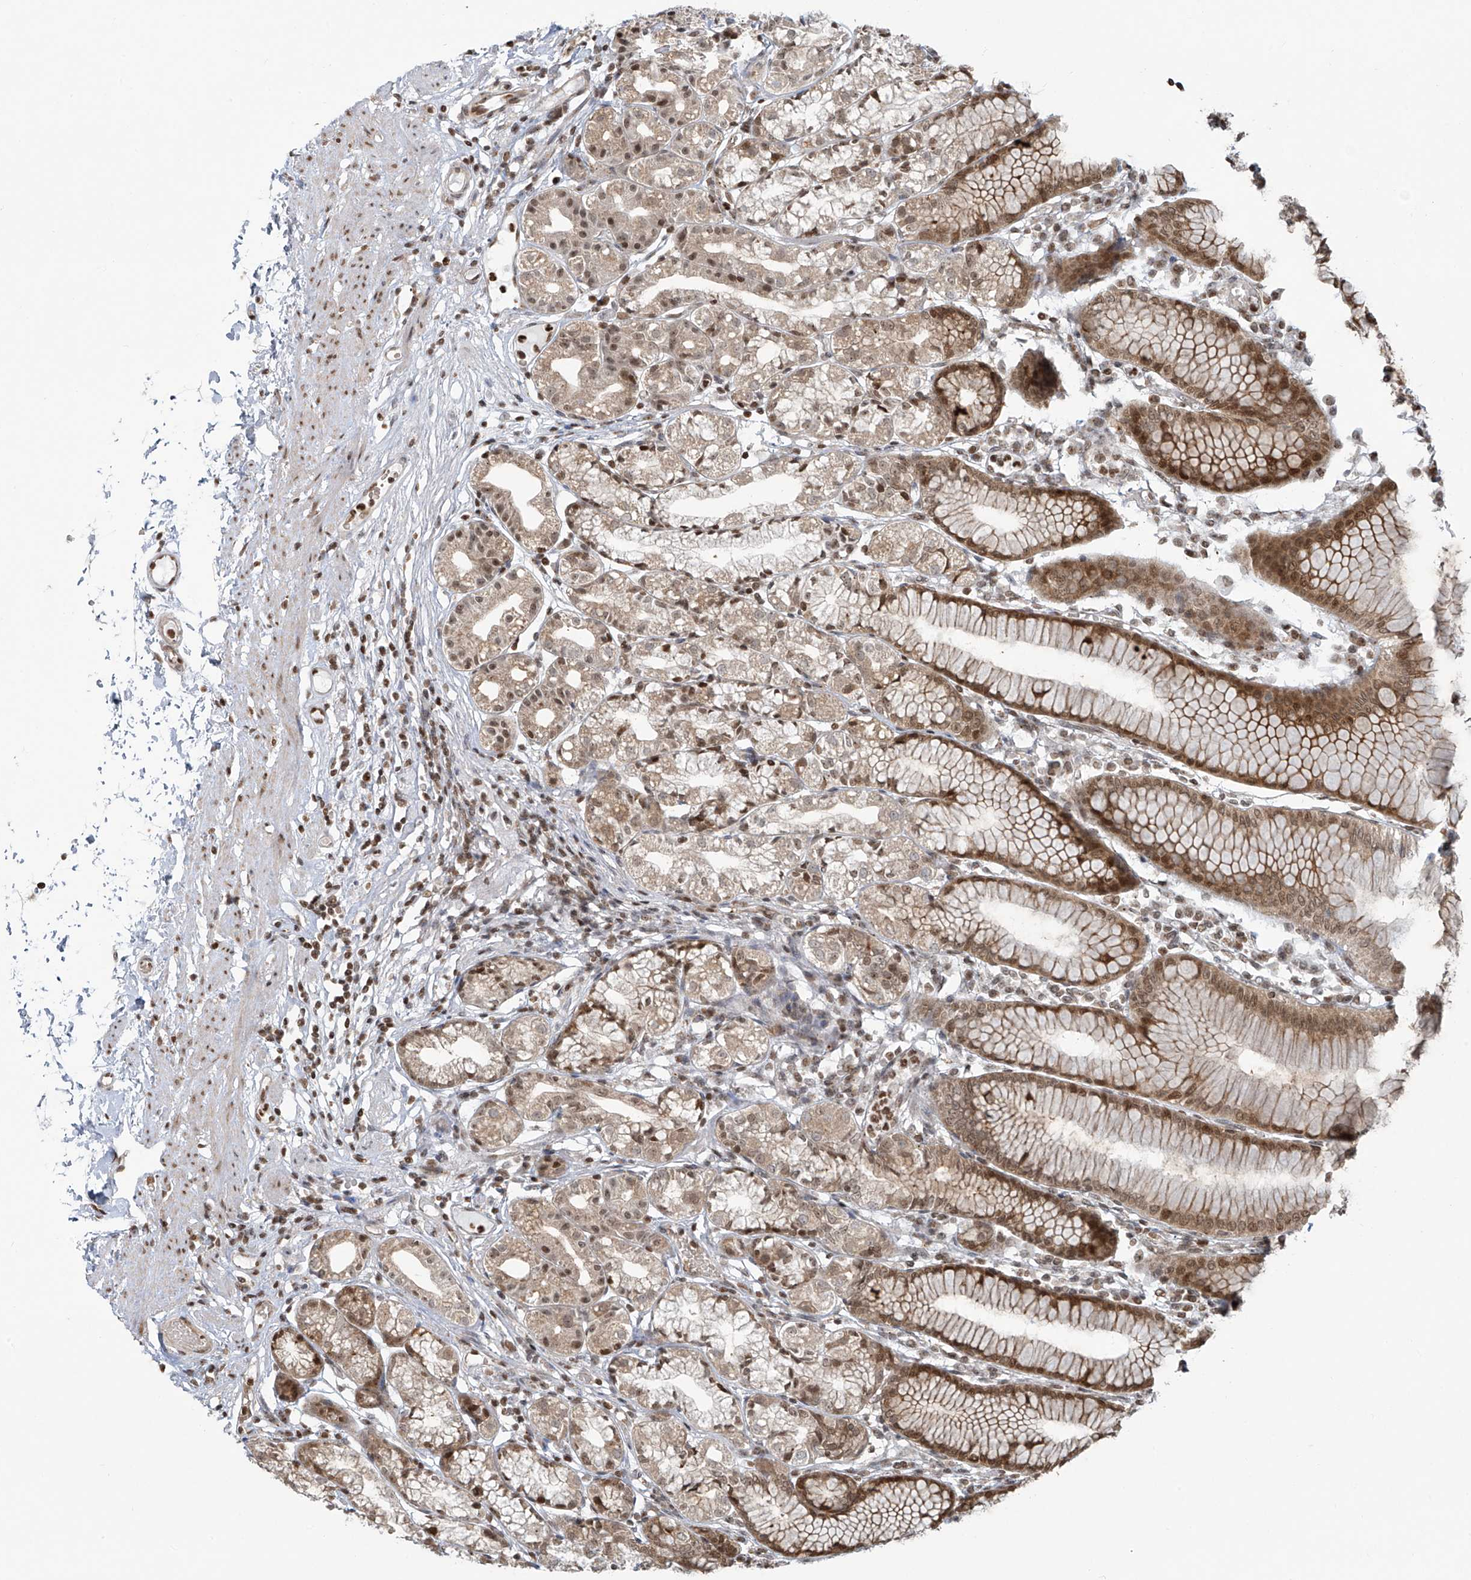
{"staining": {"intensity": "moderate", "quantity": ">75%", "location": "cytoplasmic/membranous,nuclear"}, "tissue": "stomach", "cell_type": "Glandular cells", "image_type": "normal", "snomed": [{"axis": "morphology", "description": "Normal tissue, NOS"}, {"axis": "topography", "description": "Stomach"}], "caption": "This histopathology image demonstrates immunohistochemistry staining of unremarkable stomach, with medium moderate cytoplasmic/membranous,nuclear expression in about >75% of glandular cells.", "gene": "VMP1", "patient": {"sex": "female", "age": 57}}